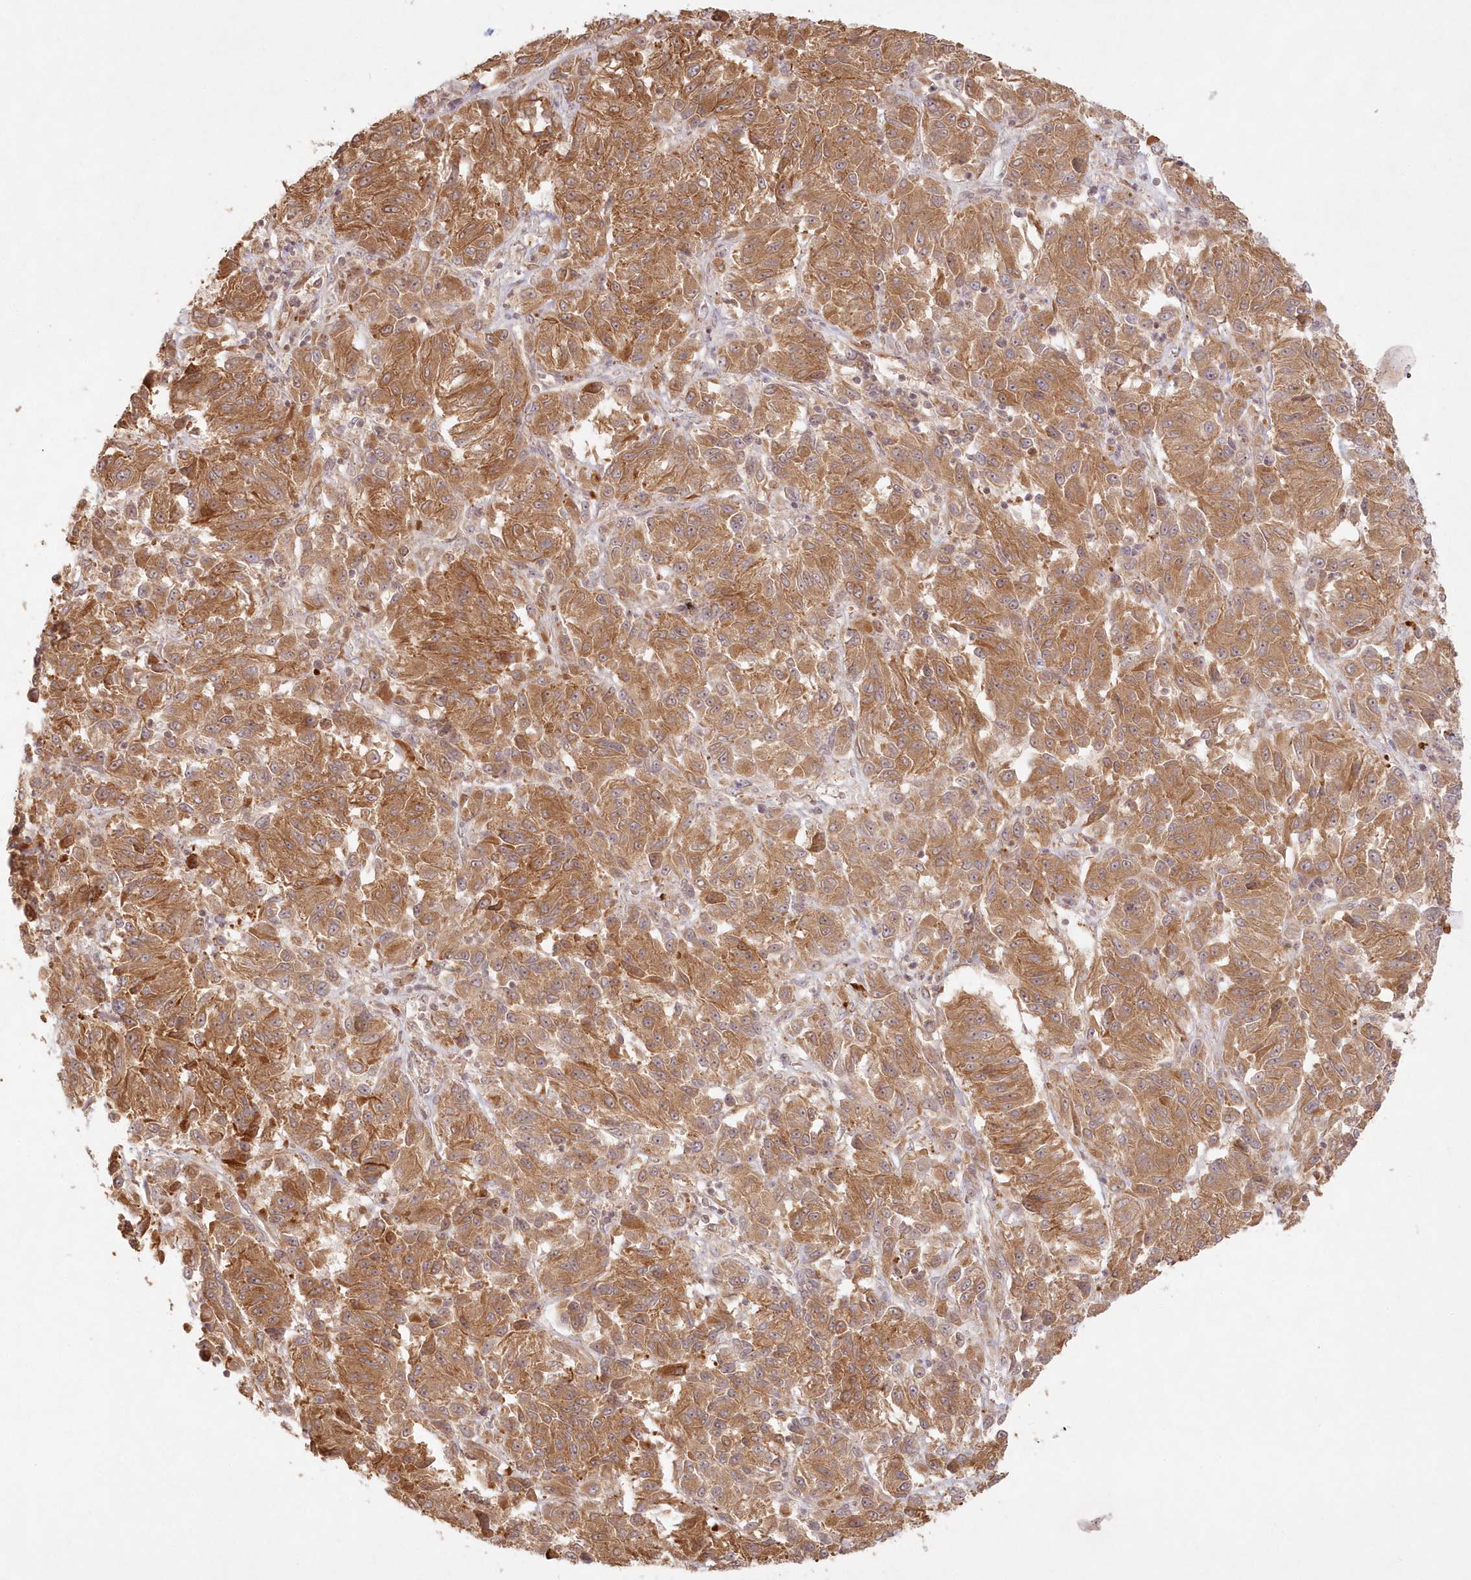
{"staining": {"intensity": "moderate", "quantity": ">75%", "location": "cytoplasmic/membranous"}, "tissue": "melanoma", "cell_type": "Tumor cells", "image_type": "cancer", "snomed": [{"axis": "morphology", "description": "Malignant melanoma, Metastatic site"}, {"axis": "topography", "description": "Lung"}], "caption": "IHC of melanoma displays medium levels of moderate cytoplasmic/membranous staining in approximately >75% of tumor cells.", "gene": "KIAA0232", "patient": {"sex": "male", "age": 64}}